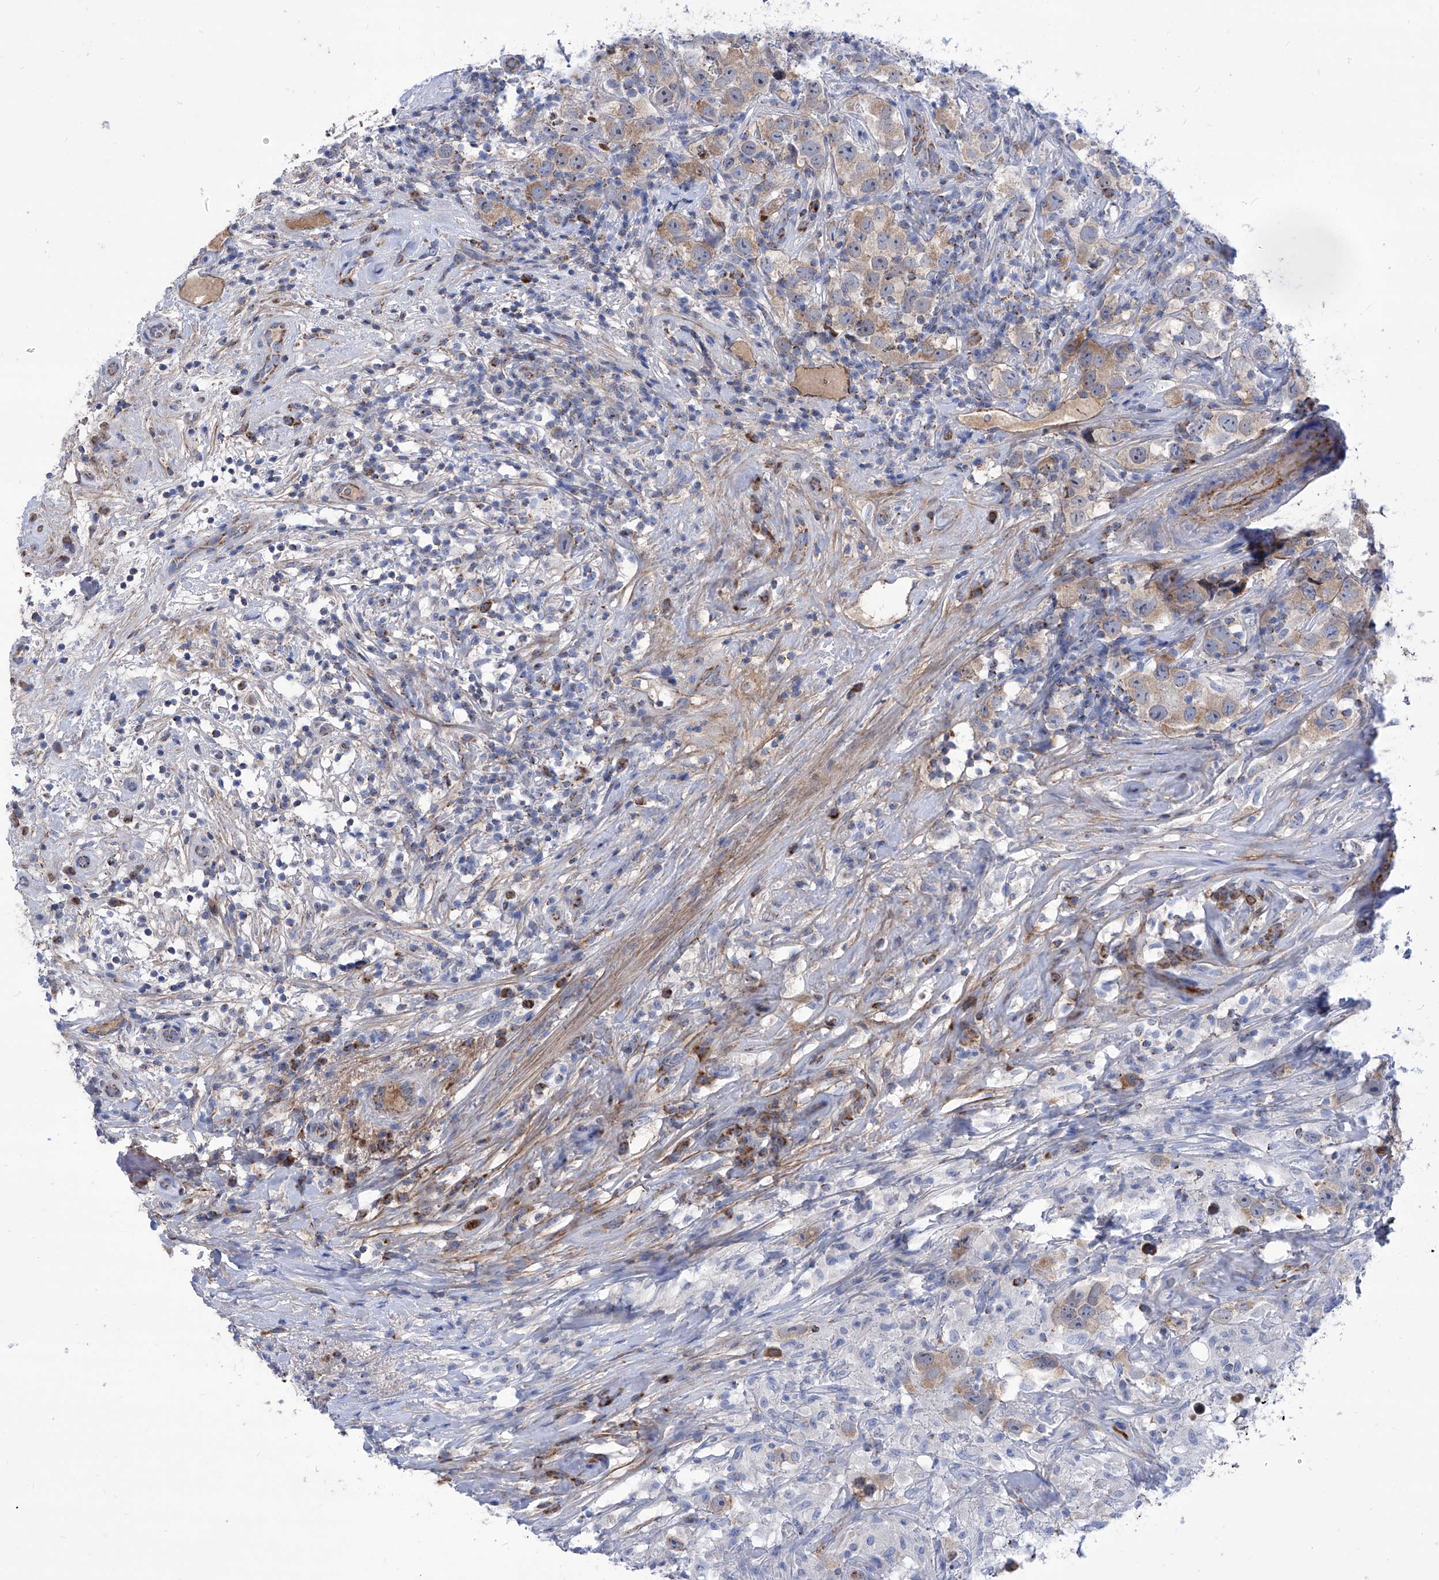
{"staining": {"intensity": "weak", "quantity": ">75%", "location": "cytoplasmic/membranous"}, "tissue": "testis cancer", "cell_type": "Tumor cells", "image_type": "cancer", "snomed": [{"axis": "morphology", "description": "Seminoma, NOS"}, {"axis": "topography", "description": "Testis"}], "caption": "Immunohistochemistry (IHC) photomicrograph of testis seminoma stained for a protein (brown), which displays low levels of weak cytoplasmic/membranous expression in approximately >75% of tumor cells.", "gene": "SRBD1", "patient": {"sex": "male", "age": 49}}